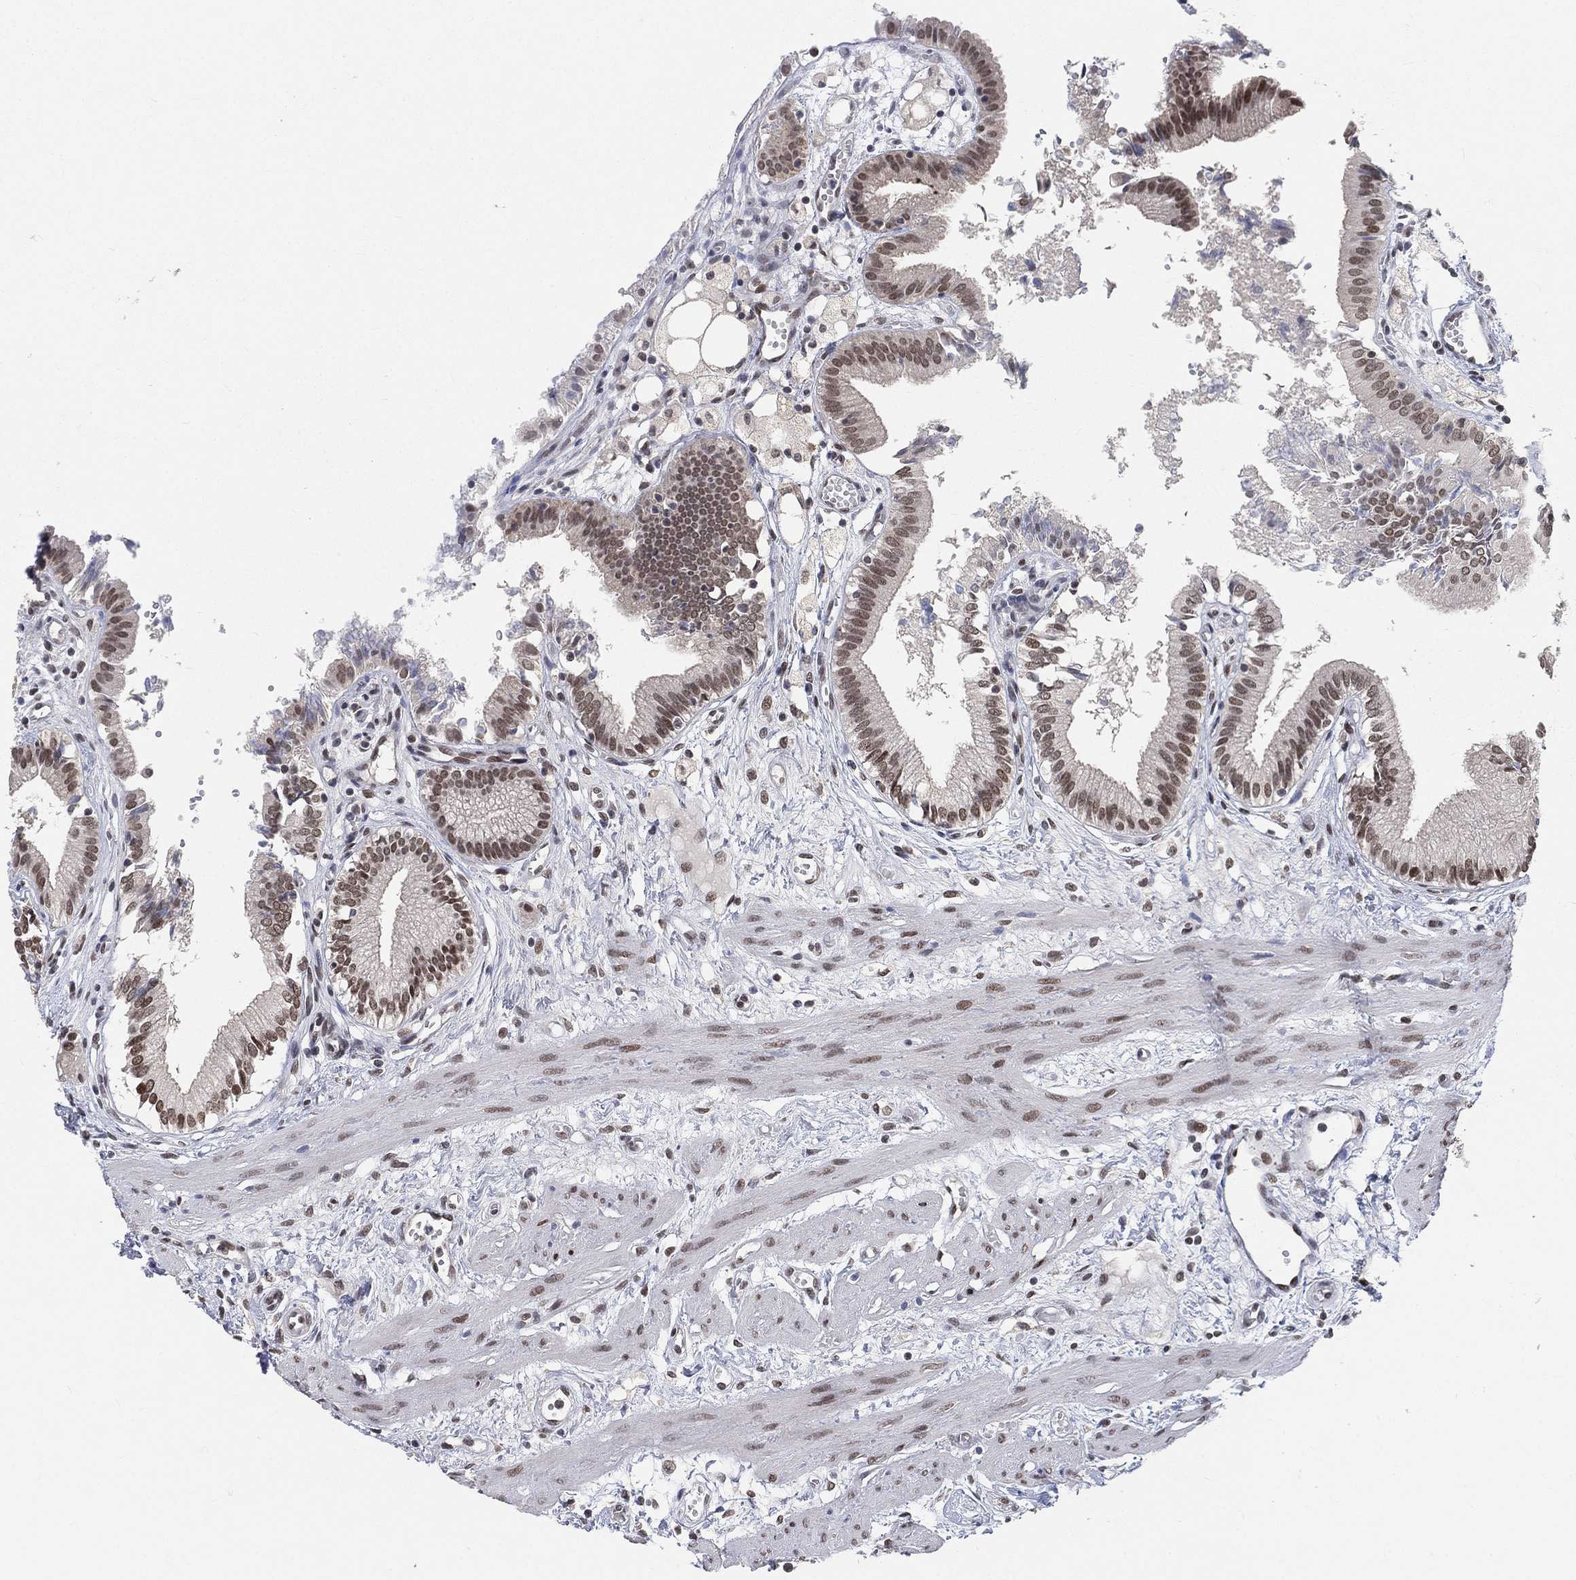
{"staining": {"intensity": "moderate", "quantity": ">75%", "location": "cytoplasmic/membranous"}, "tissue": "gallbladder", "cell_type": "Glandular cells", "image_type": "normal", "snomed": [{"axis": "morphology", "description": "Normal tissue, NOS"}, {"axis": "topography", "description": "Gallbladder"}], "caption": "Benign gallbladder displays moderate cytoplasmic/membranous staining in about >75% of glandular cells, visualized by immunohistochemistry.", "gene": "YLPM1", "patient": {"sex": "female", "age": 24}}